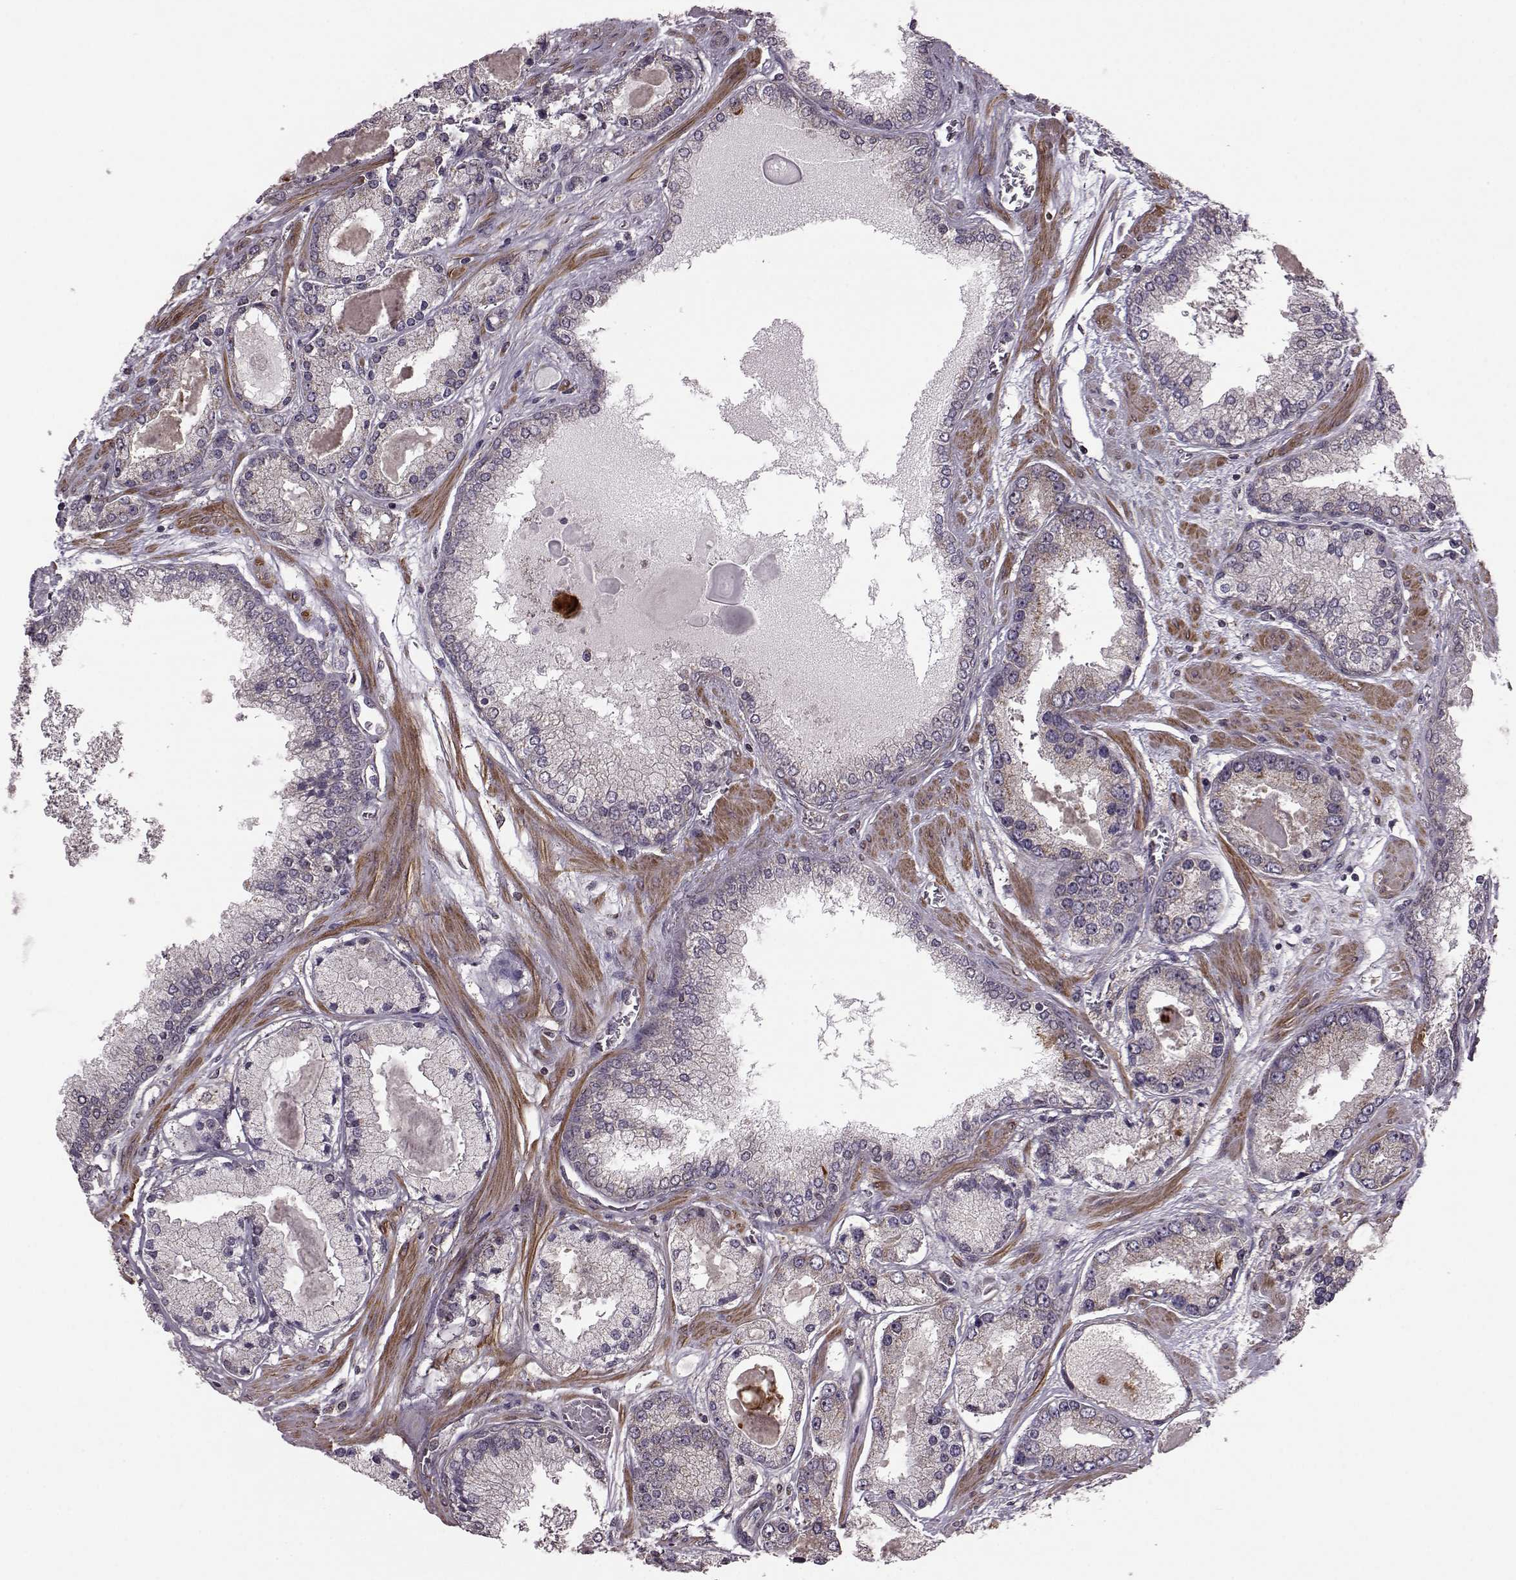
{"staining": {"intensity": "negative", "quantity": "none", "location": "none"}, "tissue": "prostate cancer", "cell_type": "Tumor cells", "image_type": "cancer", "snomed": [{"axis": "morphology", "description": "Adenocarcinoma, High grade"}, {"axis": "topography", "description": "Prostate"}], "caption": "Immunohistochemistry of human prostate cancer (adenocarcinoma (high-grade)) shows no positivity in tumor cells. (Brightfield microscopy of DAB (3,3'-diaminobenzidine) immunohistochemistry (IHC) at high magnification).", "gene": "FNIP2", "patient": {"sex": "male", "age": 67}}